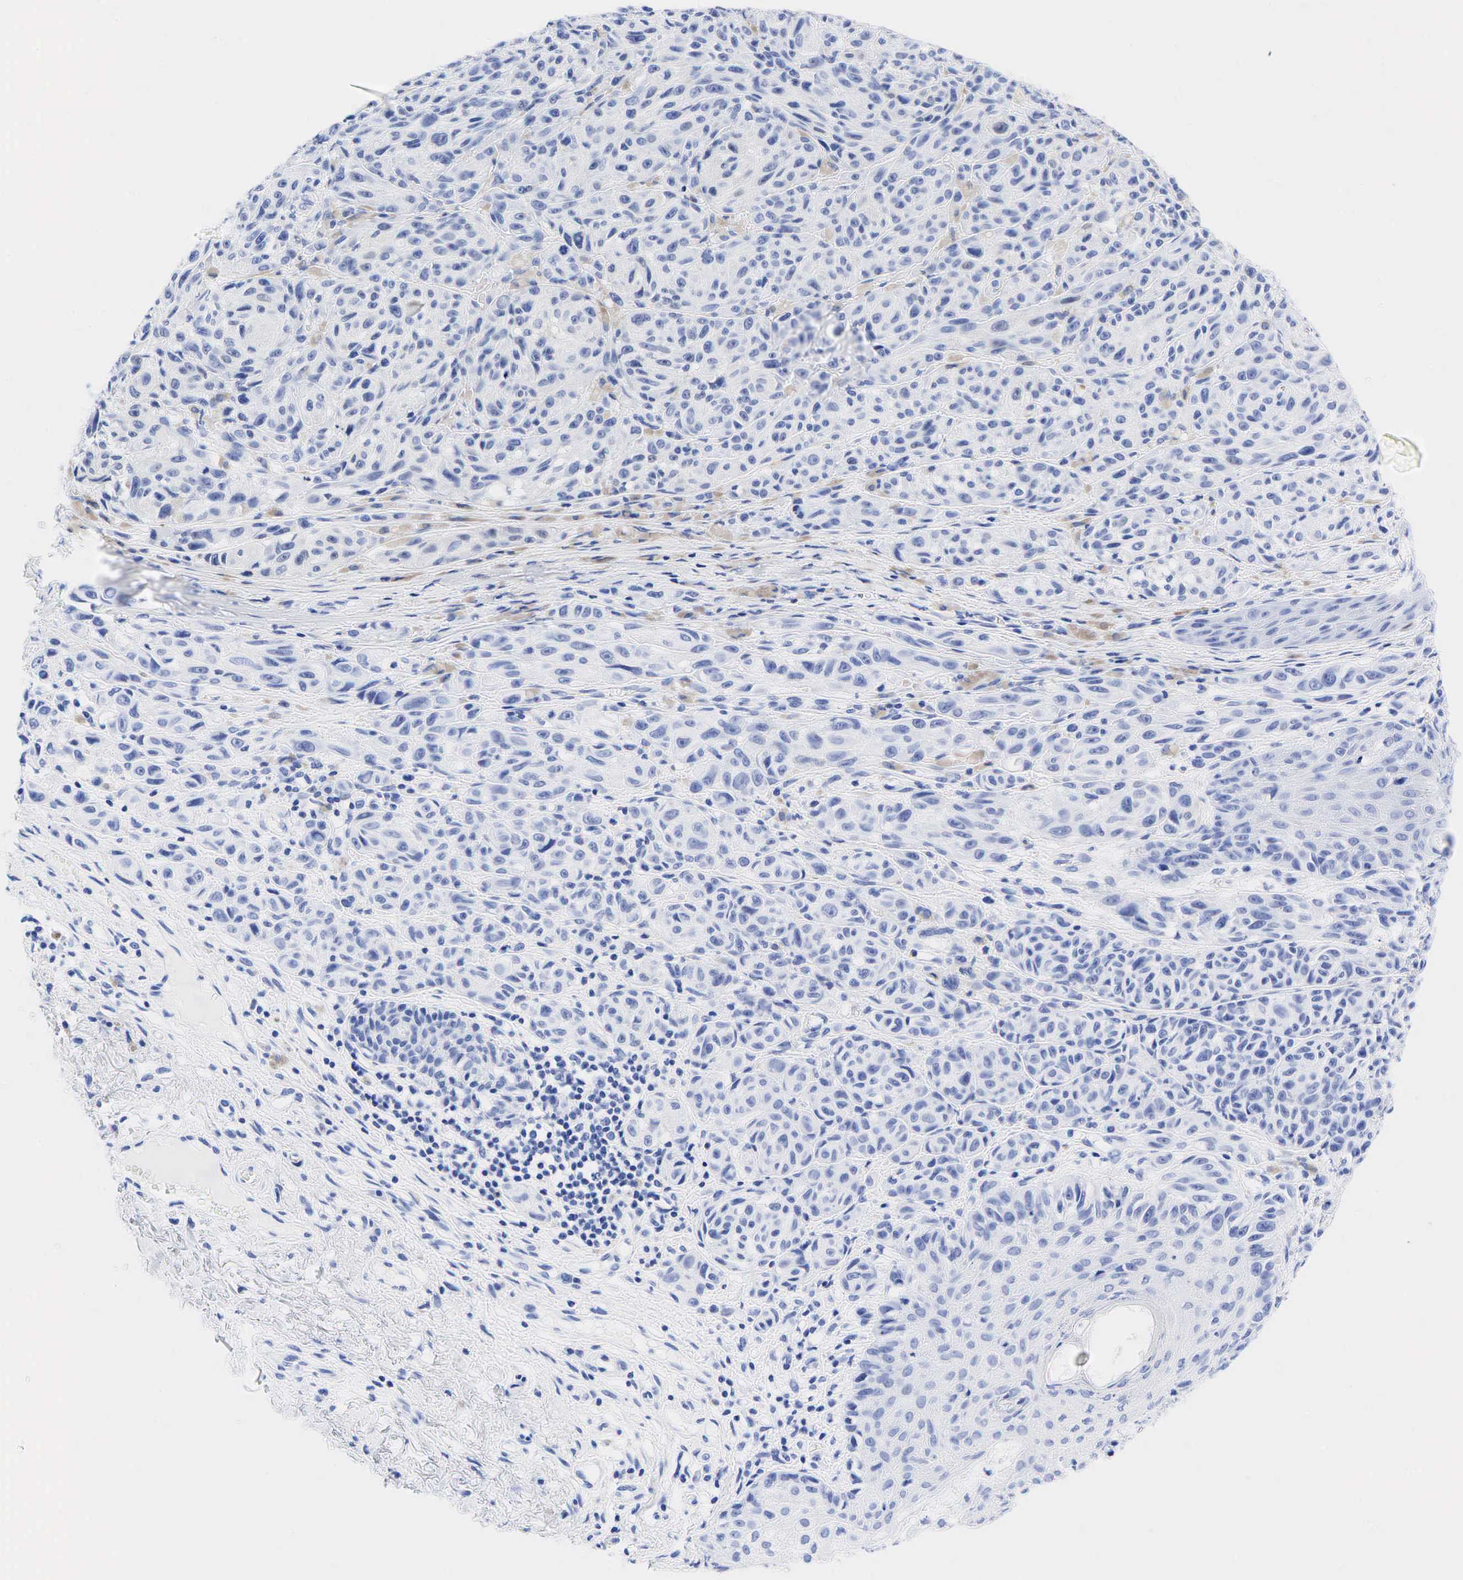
{"staining": {"intensity": "weak", "quantity": "<25%", "location": "cytoplasmic/membranous"}, "tissue": "melanoma", "cell_type": "Tumor cells", "image_type": "cancer", "snomed": [{"axis": "morphology", "description": "Malignant melanoma, NOS"}, {"axis": "topography", "description": "Skin"}], "caption": "This histopathology image is of malignant melanoma stained with immunohistochemistry to label a protein in brown with the nuclei are counter-stained blue. There is no expression in tumor cells.", "gene": "CHGA", "patient": {"sex": "male", "age": 70}}